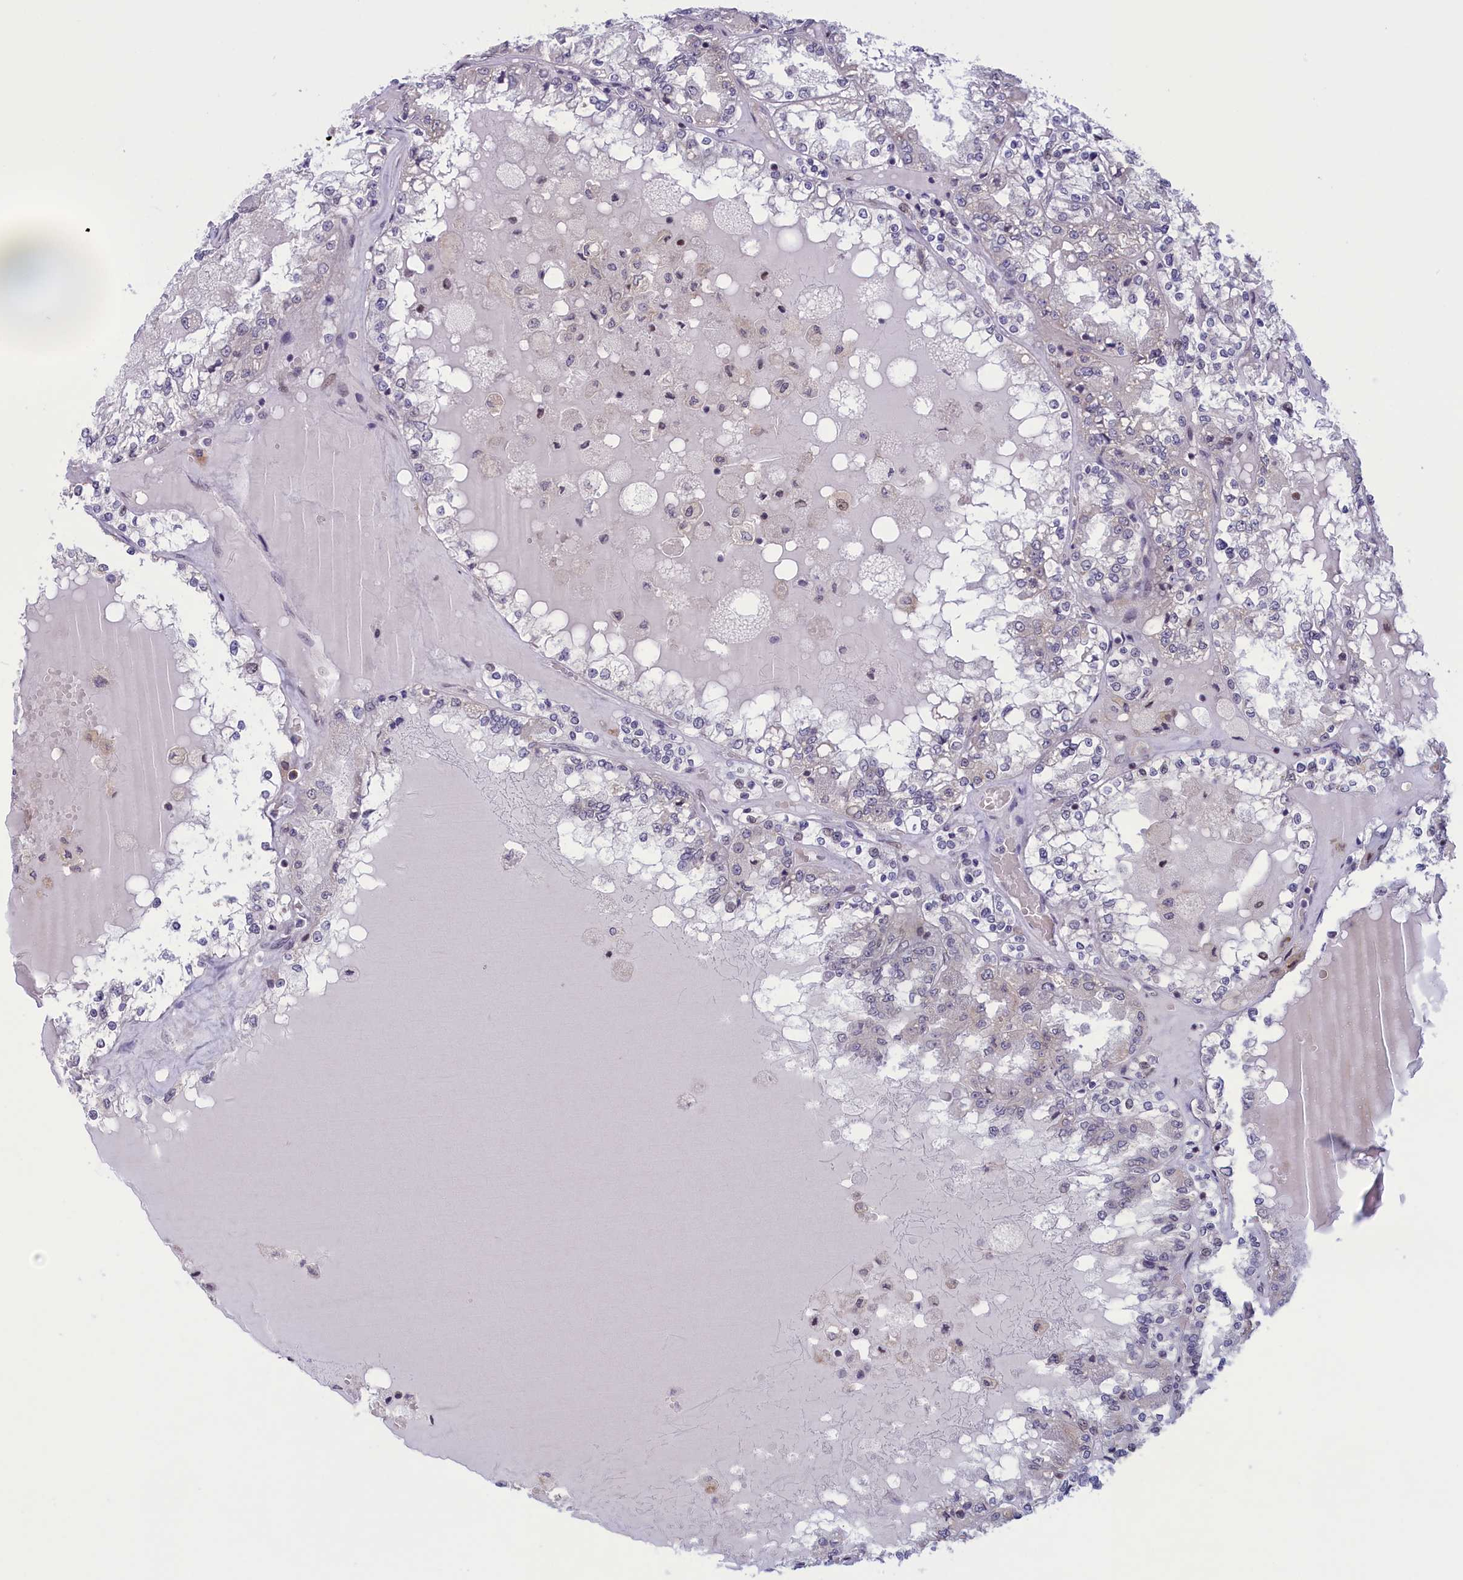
{"staining": {"intensity": "negative", "quantity": "none", "location": "none"}, "tissue": "renal cancer", "cell_type": "Tumor cells", "image_type": "cancer", "snomed": [{"axis": "morphology", "description": "Adenocarcinoma, NOS"}, {"axis": "topography", "description": "Kidney"}], "caption": "A micrograph of renal cancer (adenocarcinoma) stained for a protein reveals no brown staining in tumor cells. (Brightfield microscopy of DAB (3,3'-diaminobenzidine) immunohistochemistry (IHC) at high magnification).", "gene": "CORO2A", "patient": {"sex": "female", "age": 56}}